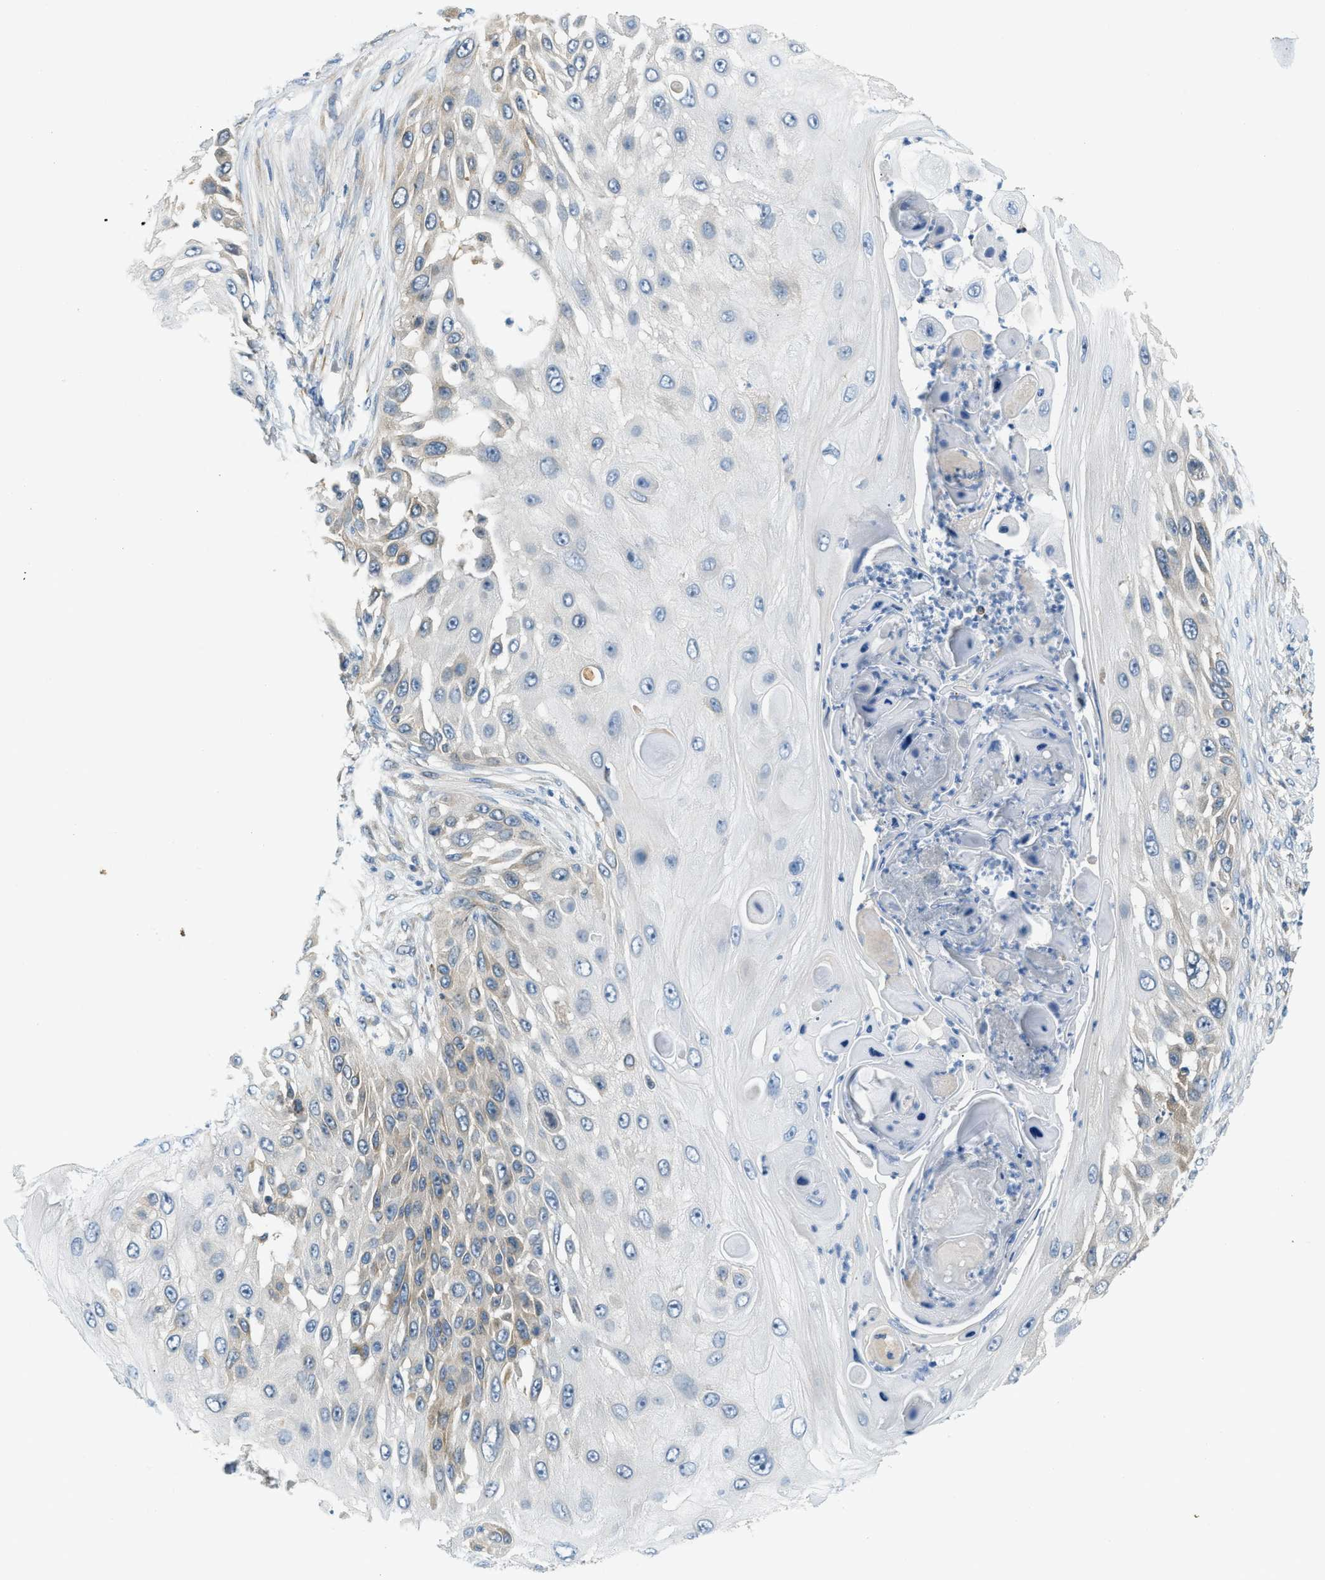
{"staining": {"intensity": "moderate", "quantity": "<25%", "location": "cytoplasmic/membranous"}, "tissue": "skin cancer", "cell_type": "Tumor cells", "image_type": "cancer", "snomed": [{"axis": "morphology", "description": "Squamous cell carcinoma, NOS"}, {"axis": "topography", "description": "Skin"}], "caption": "Immunohistochemistry of human squamous cell carcinoma (skin) demonstrates low levels of moderate cytoplasmic/membranous staining in approximately <25% of tumor cells.", "gene": "NME8", "patient": {"sex": "female", "age": 44}}